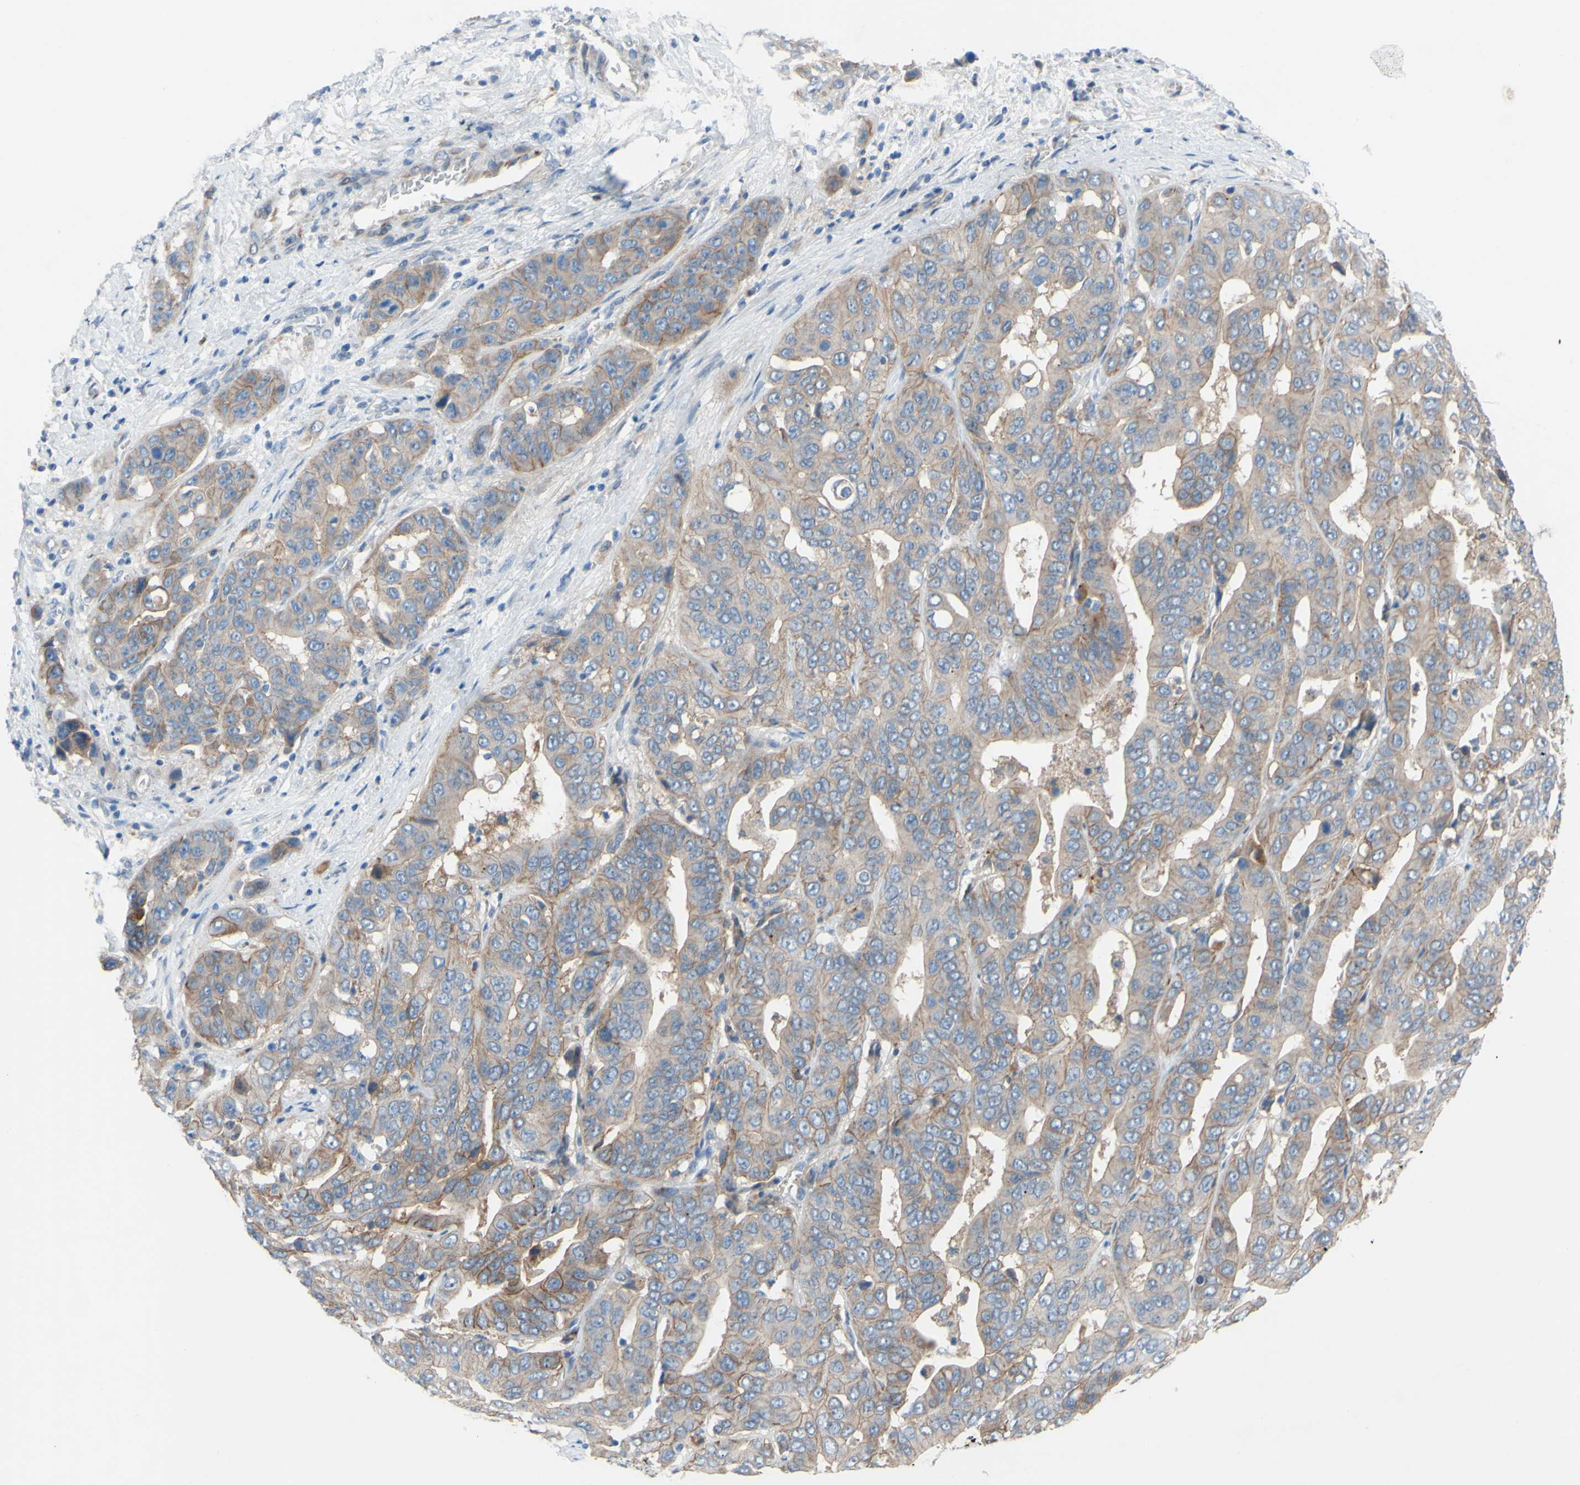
{"staining": {"intensity": "moderate", "quantity": ">75%", "location": "cytoplasmic/membranous"}, "tissue": "liver cancer", "cell_type": "Tumor cells", "image_type": "cancer", "snomed": [{"axis": "morphology", "description": "Cholangiocarcinoma"}, {"axis": "topography", "description": "Liver"}], "caption": "This is an image of immunohistochemistry (IHC) staining of liver cancer (cholangiocarcinoma), which shows moderate positivity in the cytoplasmic/membranous of tumor cells.", "gene": "CDCP1", "patient": {"sex": "female", "age": 52}}